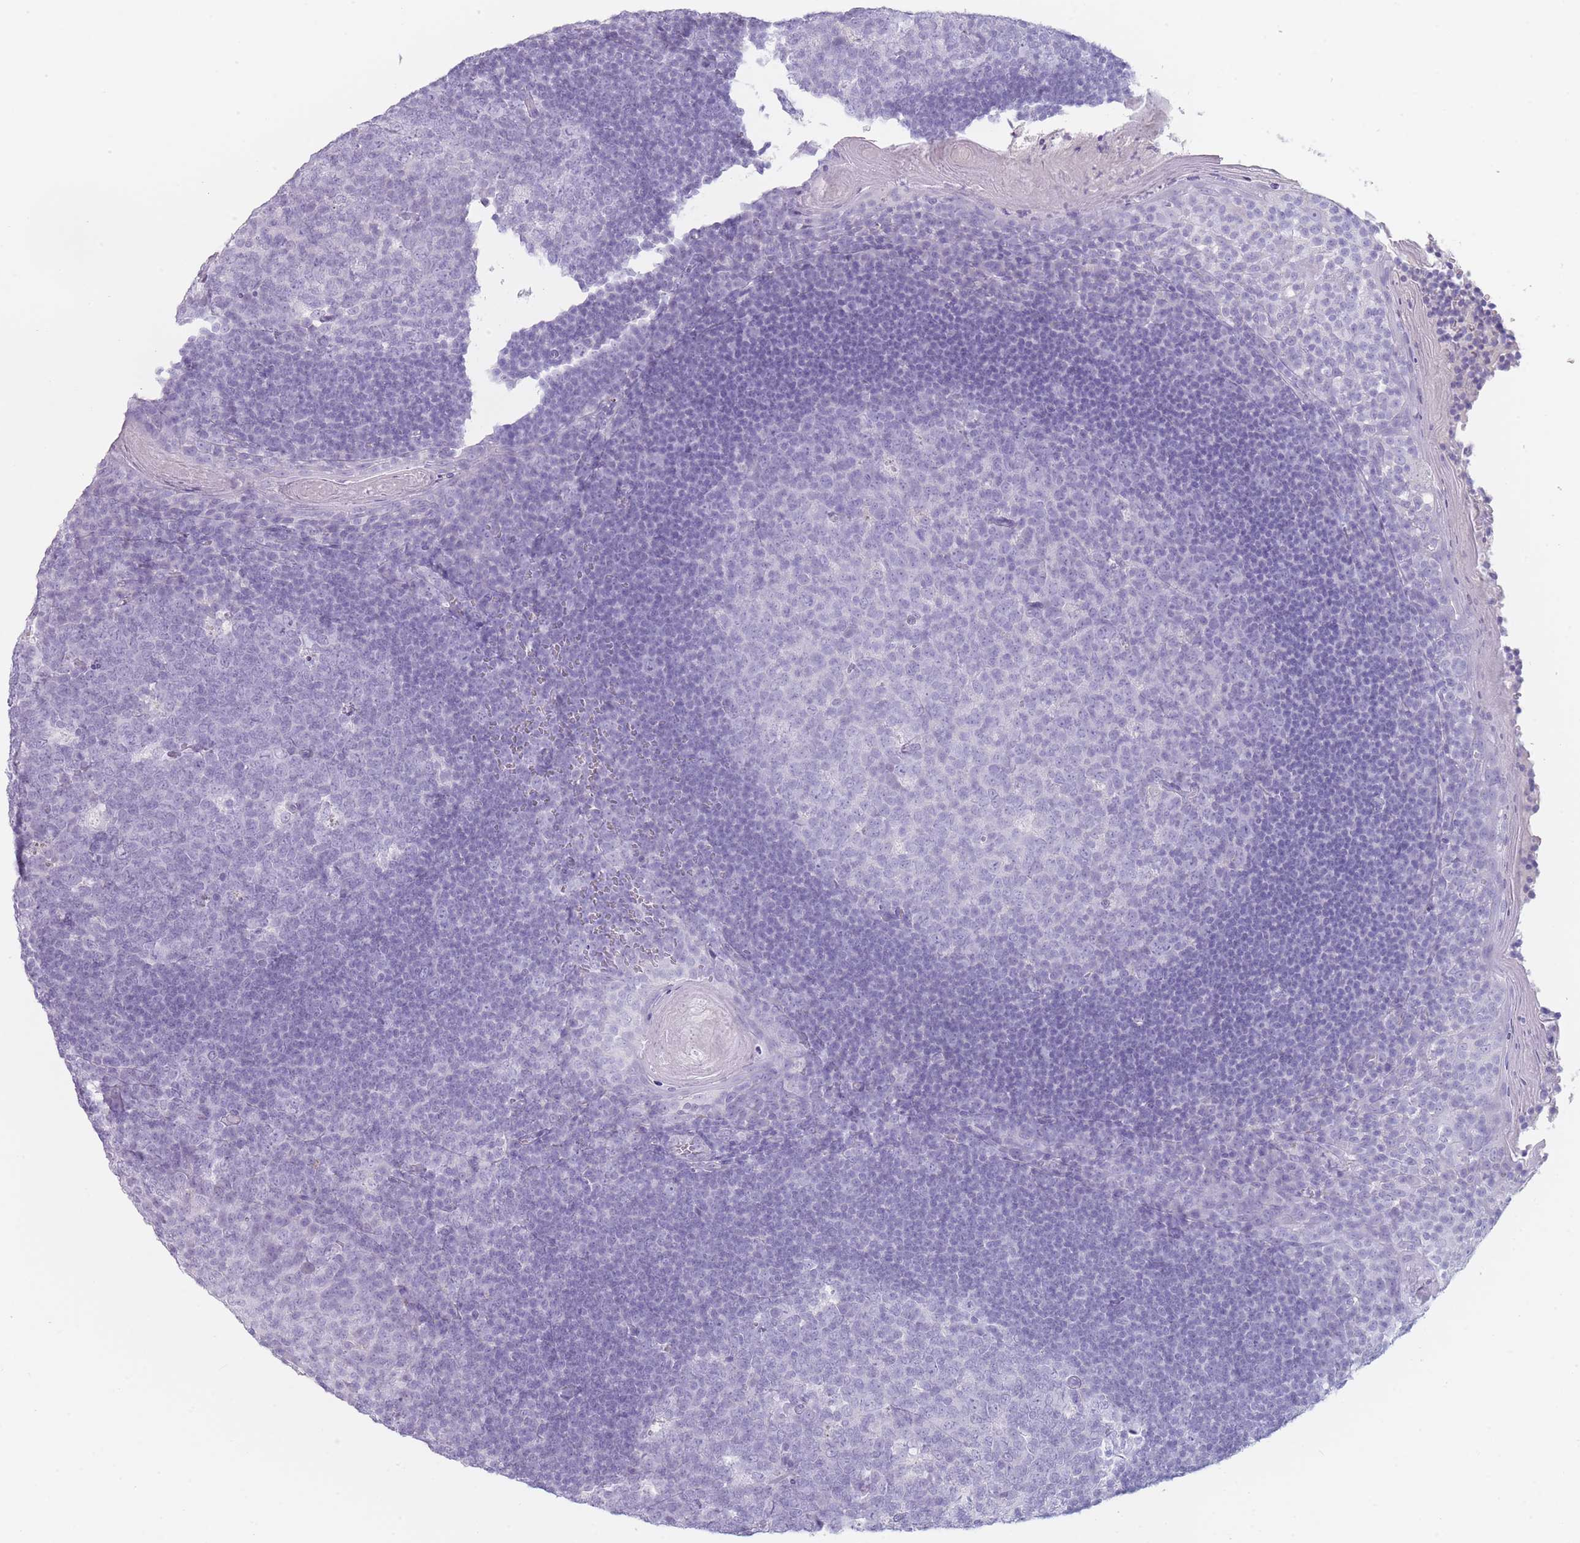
{"staining": {"intensity": "negative", "quantity": "none", "location": "none"}, "tissue": "tonsil", "cell_type": "Germinal center cells", "image_type": "normal", "snomed": [{"axis": "morphology", "description": "Normal tissue, NOS"}, {"axis": "topography", "description": "Tonsil"}], "caption": "Immunohistochemical staining of unremarkable tonsil displays no significant expression in germinal center cells. (Brightfield microscopy of DAB (3,3'-diaminobenzidine) immunohistochemistry at high magnification).", "gene": "GPR12", "patient": {"sex": "male", "age": 27}}